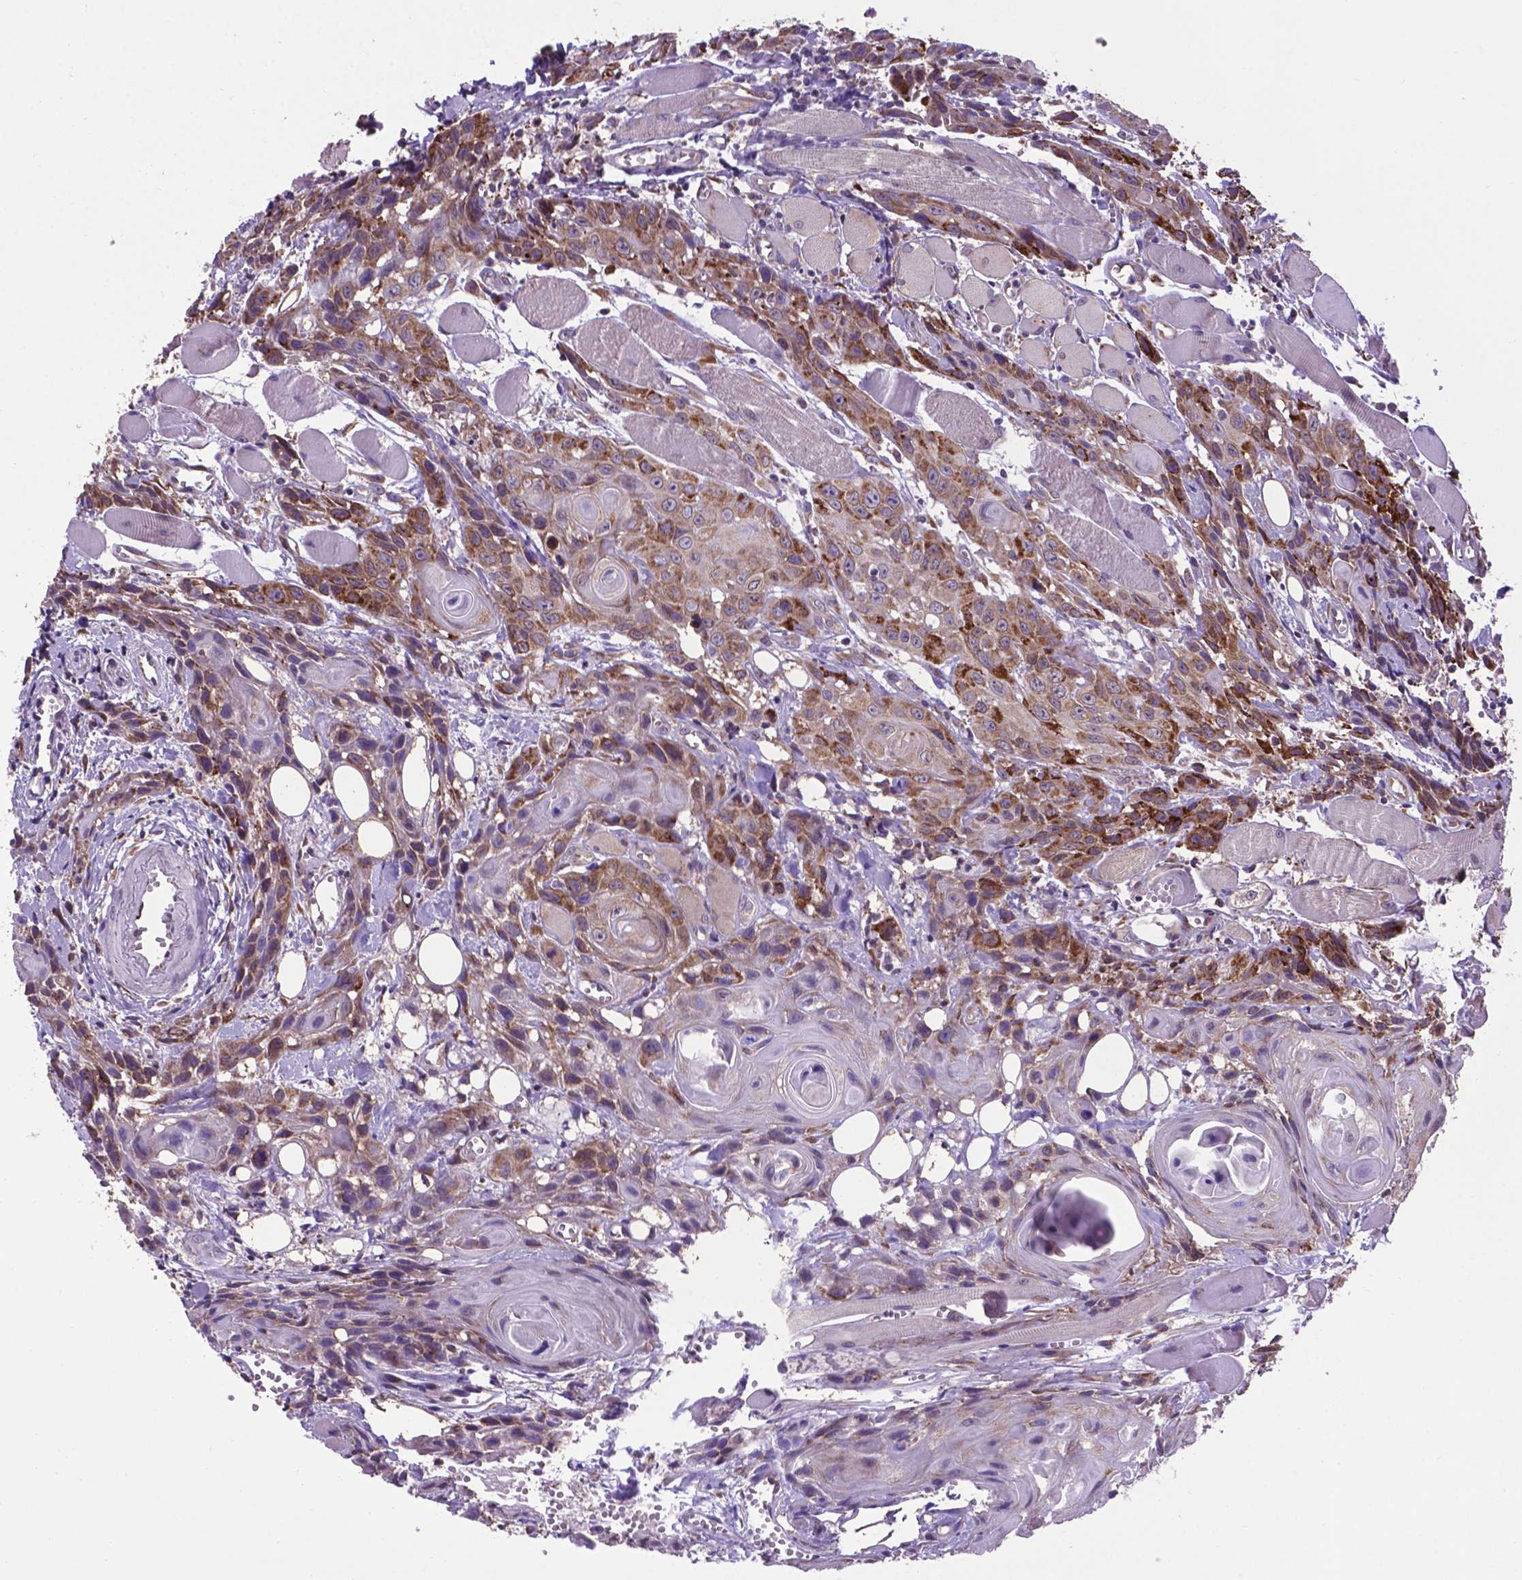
{"staining": {"intensity": "moderate", "quantity": ">75%", "location": "cytoplasmic/membranous"}, "tissue": "head and neck cancer", "cell_type": "Tumor cells", "image_type": "cancer", "snomed": [{"axis": "morphology", "description": "Squamous cell carcinoma, NOS"}, {"axis": "topography", "description": "Oral tissue"}, {"axis": "topography", "description": "Head-Neck"}], "caption": "DAB (3,3'-diaminobenzidine) immunohistochemical staining of human head and neck squamous cell carcinoma demonstrates moderate cytoplasmic/membranous protein positivity in about >75% of tumor cells.", "gene": "WDR83OS", "patient": {"sex": "male", "age": 58}}